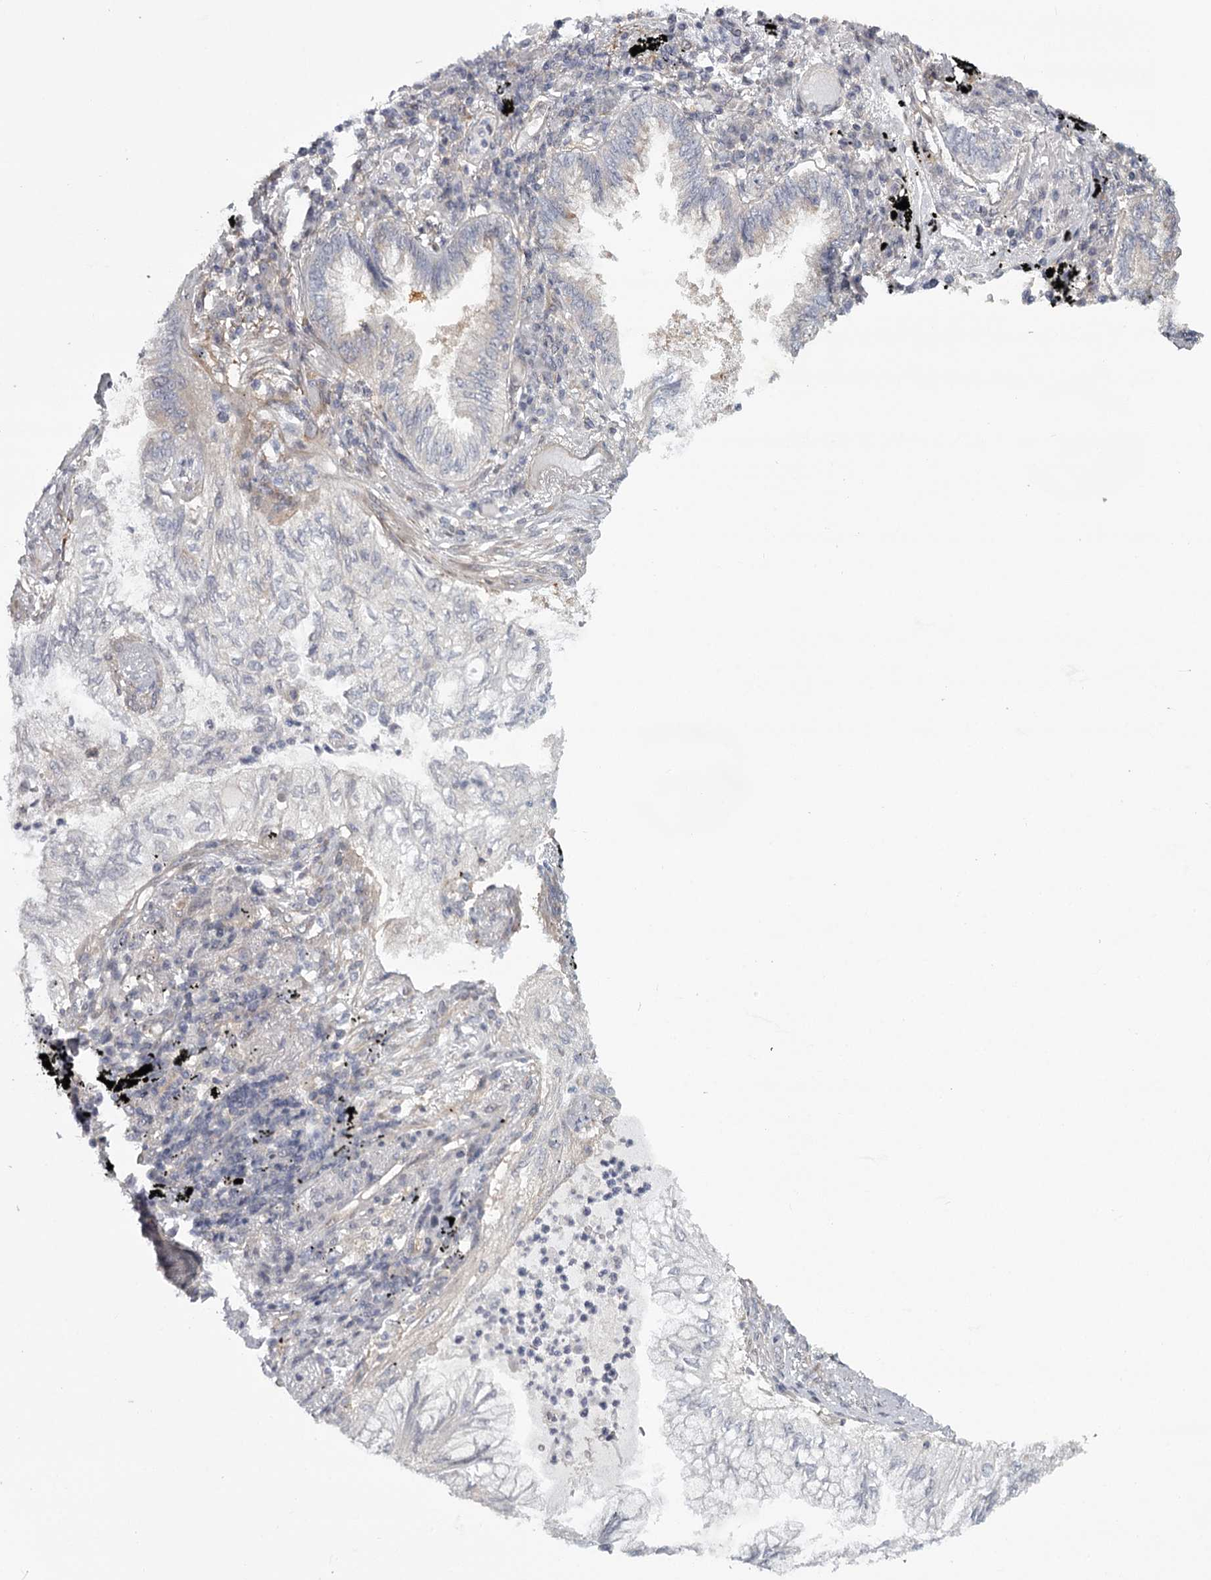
{"staining": {"intensity": "negative", "quantity": "none", "location": "none"}, "tissue": "lung cancer", "cell_type": "Tumor cells", "image_type": "cancer", "snomed": [{"axis": "morphology", "description": "Adenocarcinoma, NOS"}, {"axis": "topography", "description": "Lung"}], "caption": "Tumor cells show no significant staining in lung adenocarcinoma.", "gene": "CCNG2", "patient": {"sex": "female", "age": 70}}